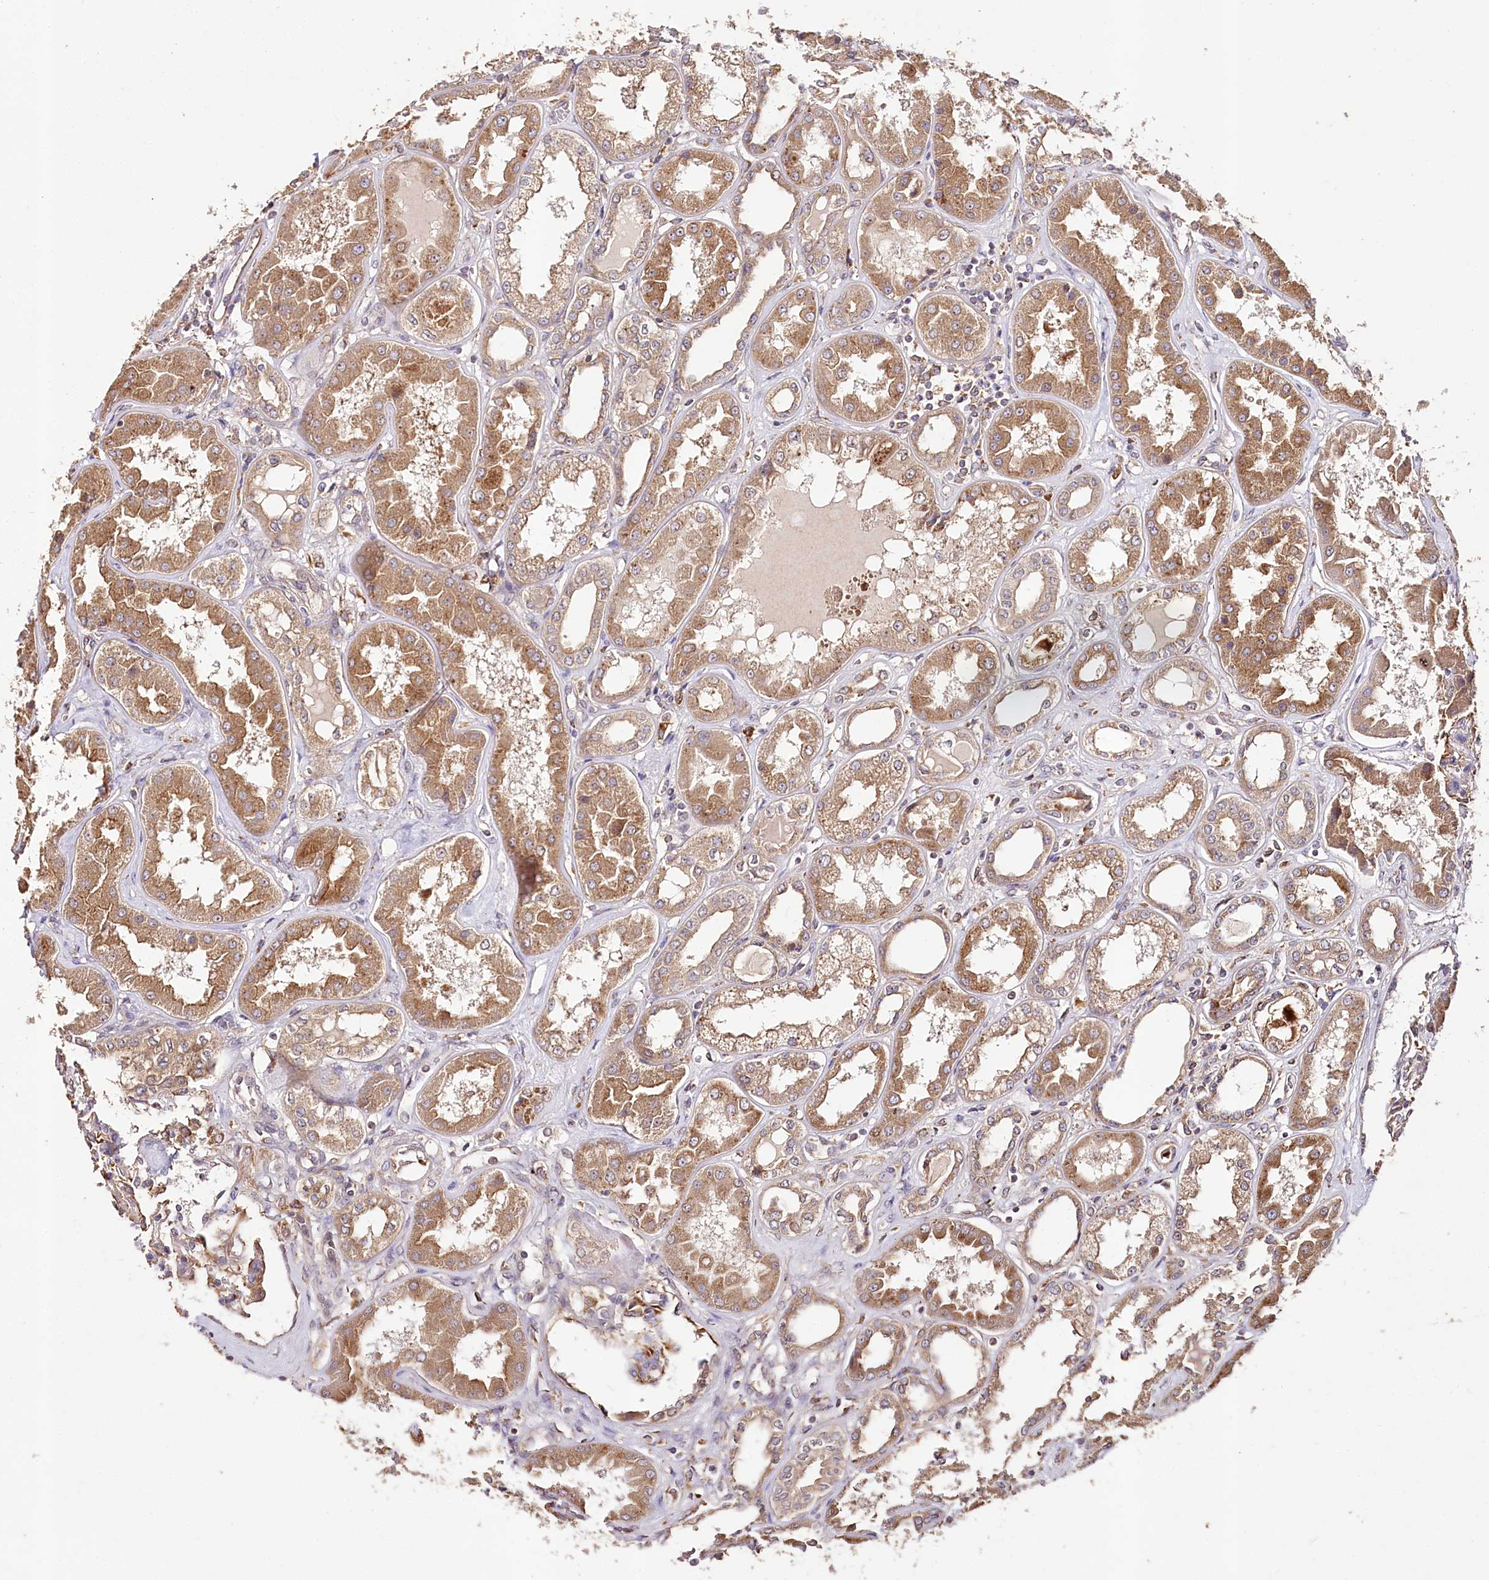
{"staining": {"intensity": "moderate", "quantity": ">75%", "location": "cytoplasmic/membranous"}, "tissue": "kidney", "cell_type": "Cells in glomeruli", "image_type": "normal", "snomed": [{"axis": "morphology", "description": "Normal tissue, NOS"}, {"axis": "topography", "description": "Kidney"}], "caption": "There is medium levels of moderate cytoplasmic/membranous positivity in cells in glomeruli of unremarkable kidney, as demonstrated by immunohistochemical staining (brown color).", "gene": "DMXL1", "patient": {"sex": "female", "age": 56}}